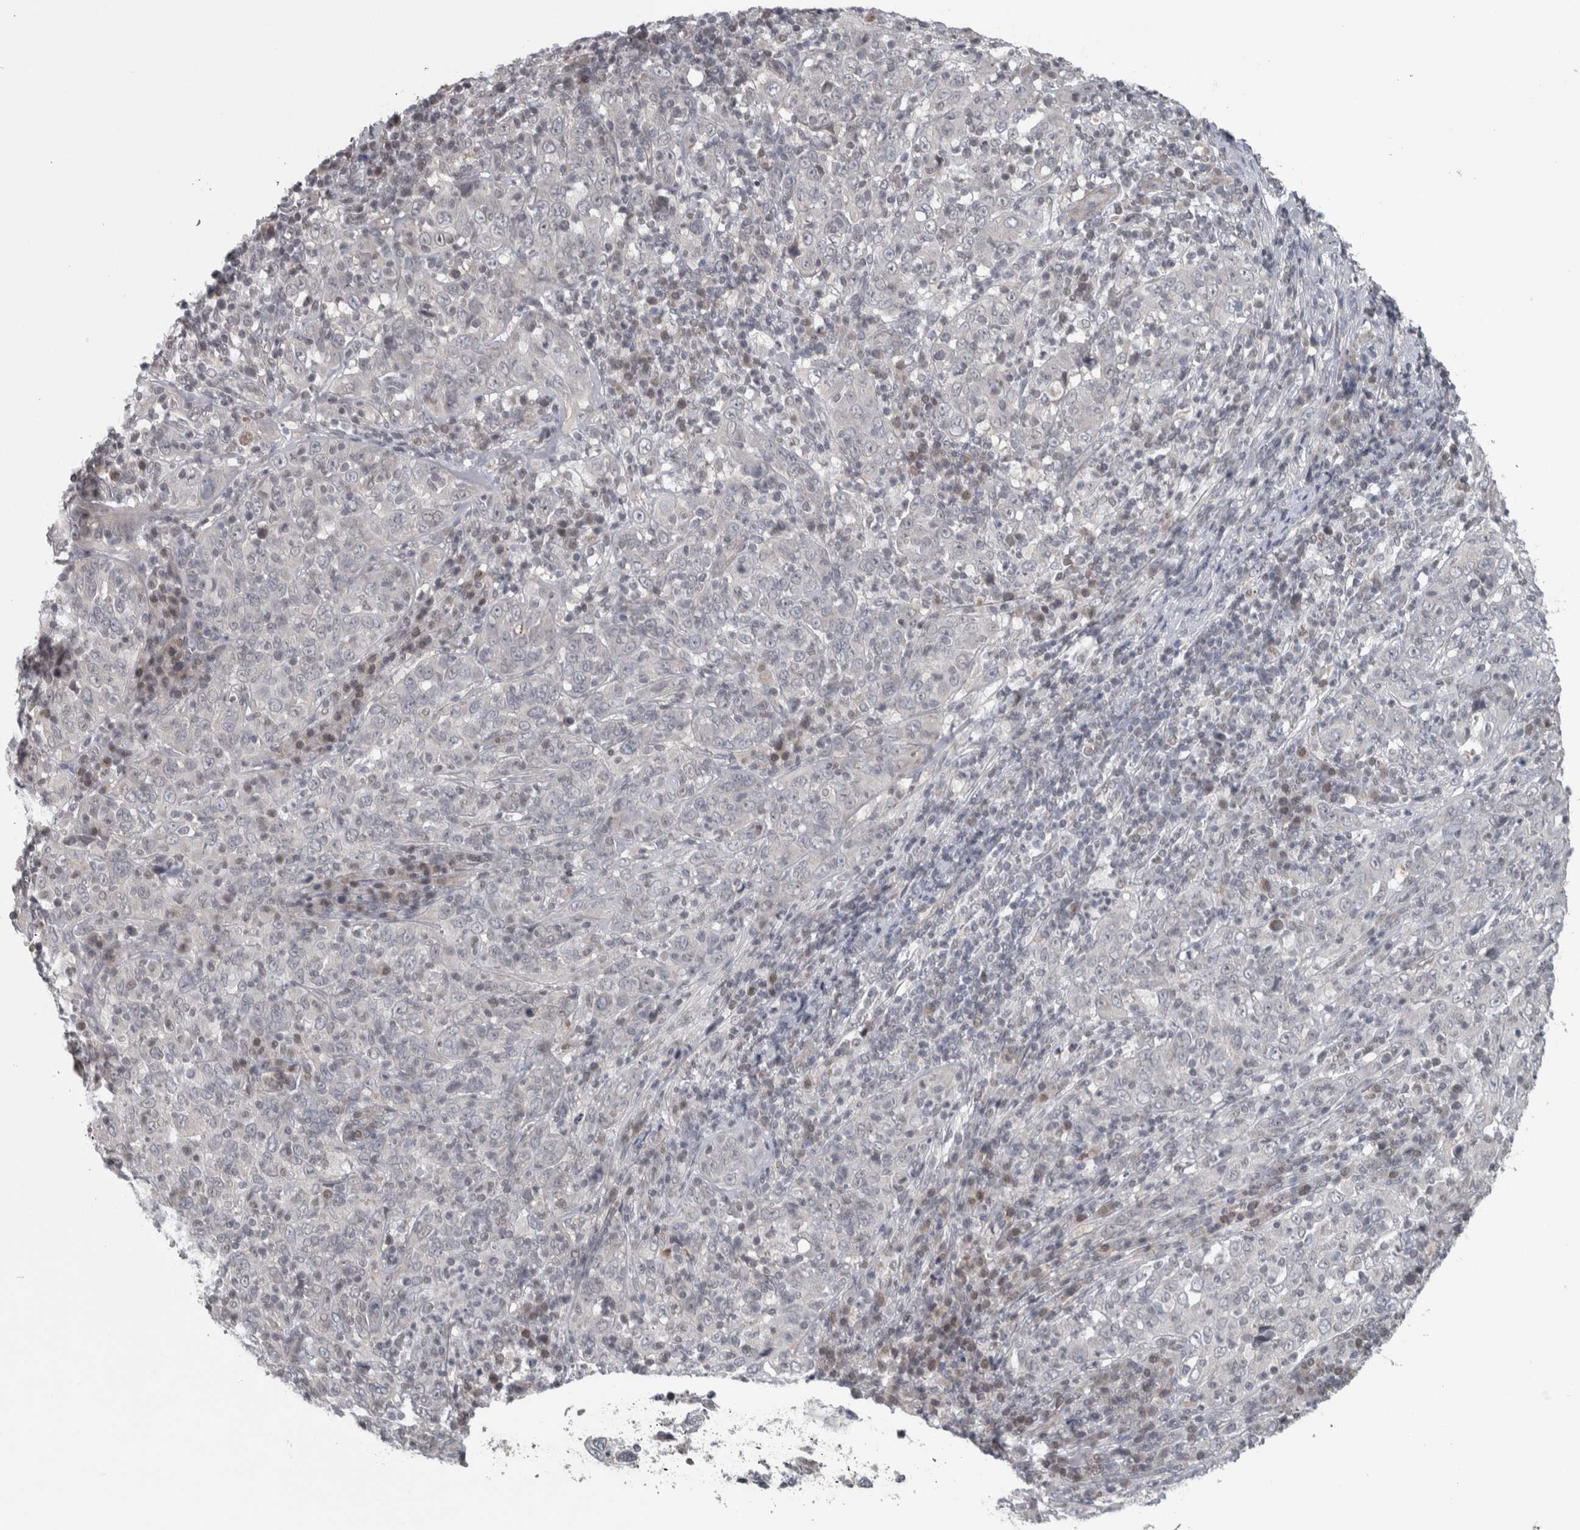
{"staining": {"intensity": "negative", "quantity": "none", "location": "none"}, "tissue": "cervical cancer", "cell_type": "Tumor cells", "image_type": "cancer", "snomed": [{"axis": "morphology", "description": "Squamous cell carcinoma, NOS"}, {"axis": "topography", "description": "Cervix"}], "caption": "Immunohistochemical staining of cervical cancer demonstrates no significant expression in tumor cells.", "gene": "CWC27", "patient": {"sex": "female", "age": 46}}